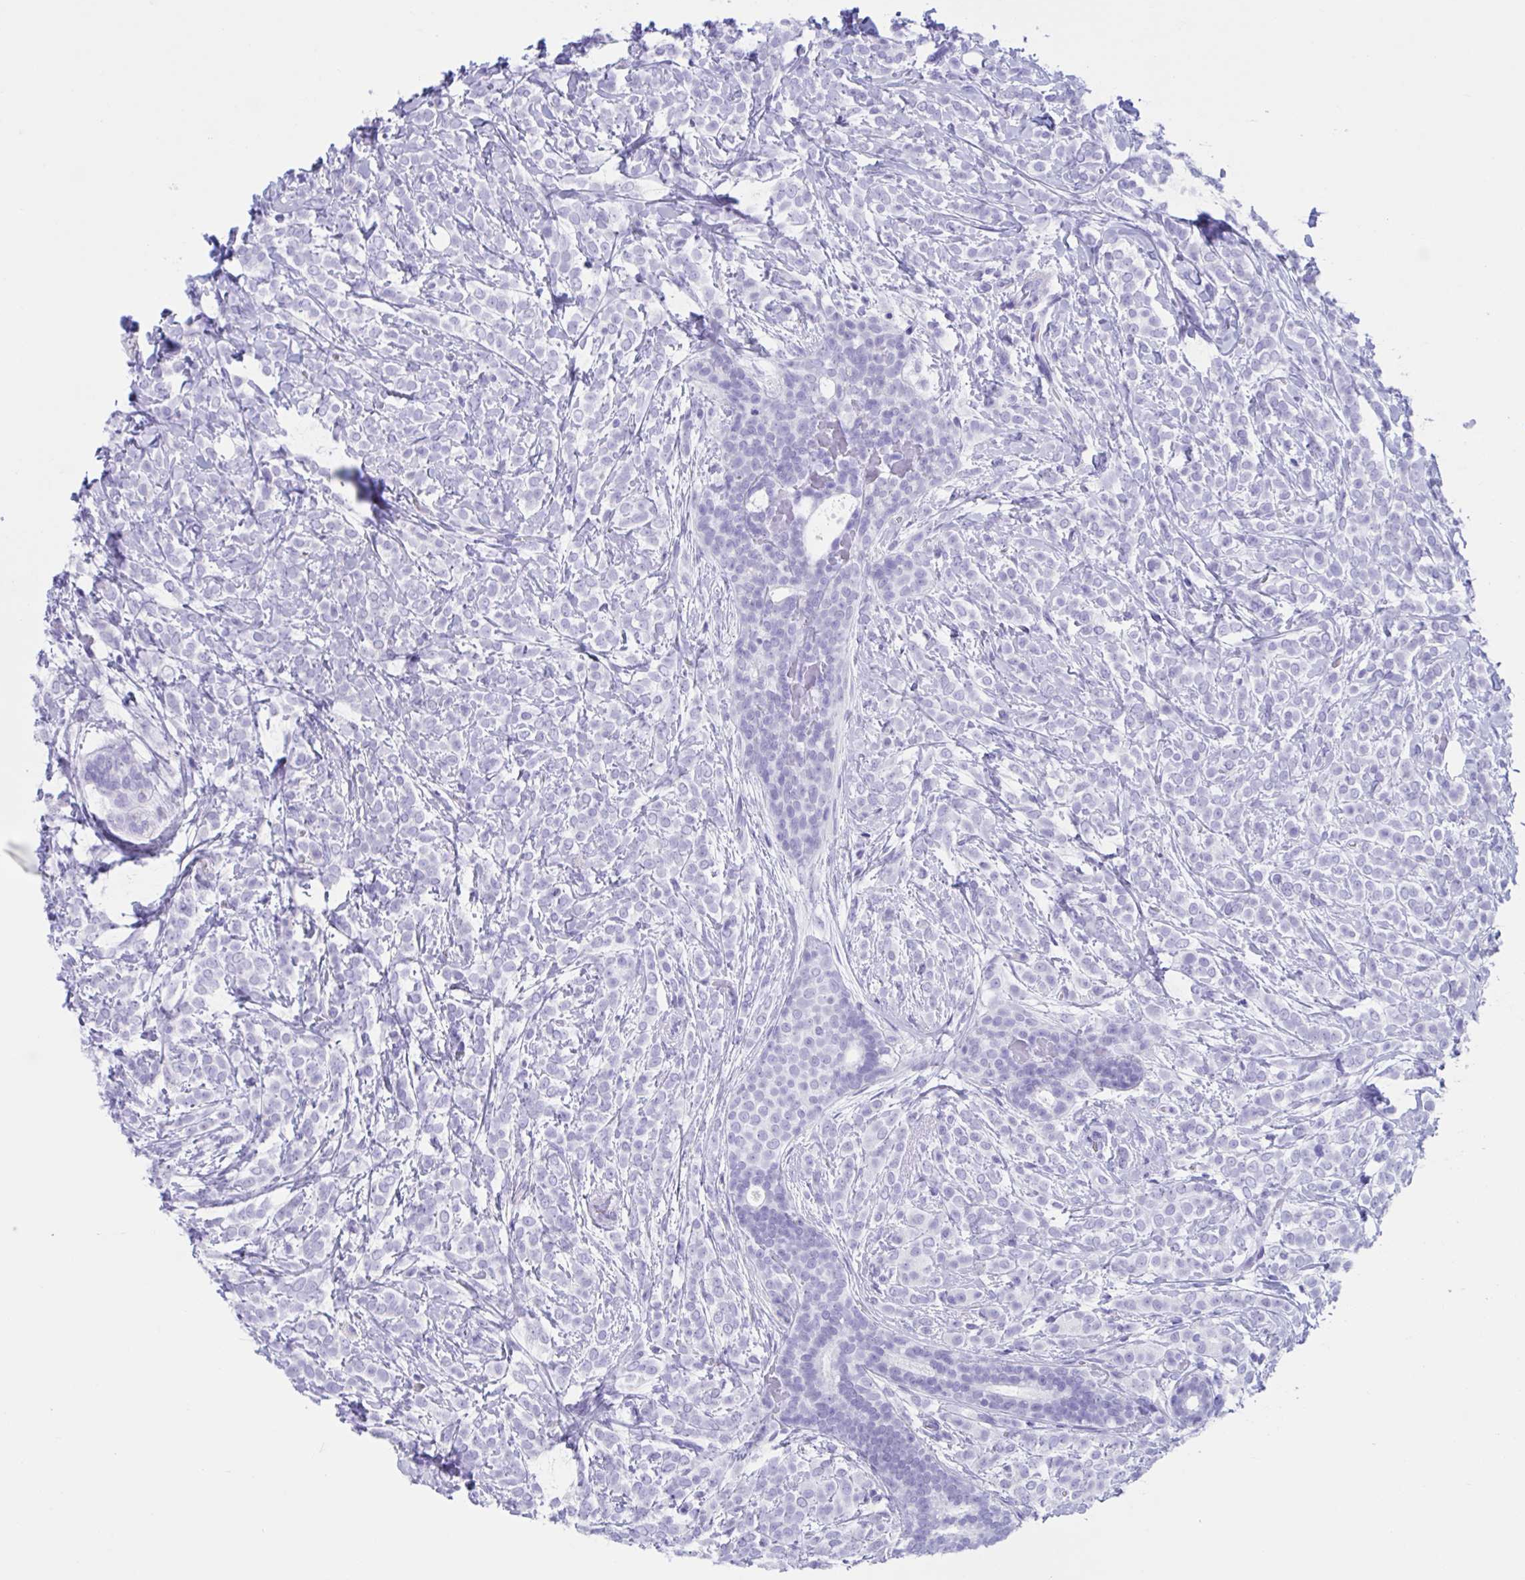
{"staining": {"intensity": "negative", "quantity": "none", "location": "none"}, "tissue": "breast cancer", "cell_type": "Tumor cells", "image_type": "cancer", "snomed": [{"axis": "morphology", "description": "Lobular carcinoma"}, {"axis": "topography", "description": "Breast"}], "caption": "This is an immunohistochemistry photomicrograph of human breast cancer. There is no expression in tumor cells.", "gene": "TMEM35A", "patient": {"sex": "female", "age": 49}}